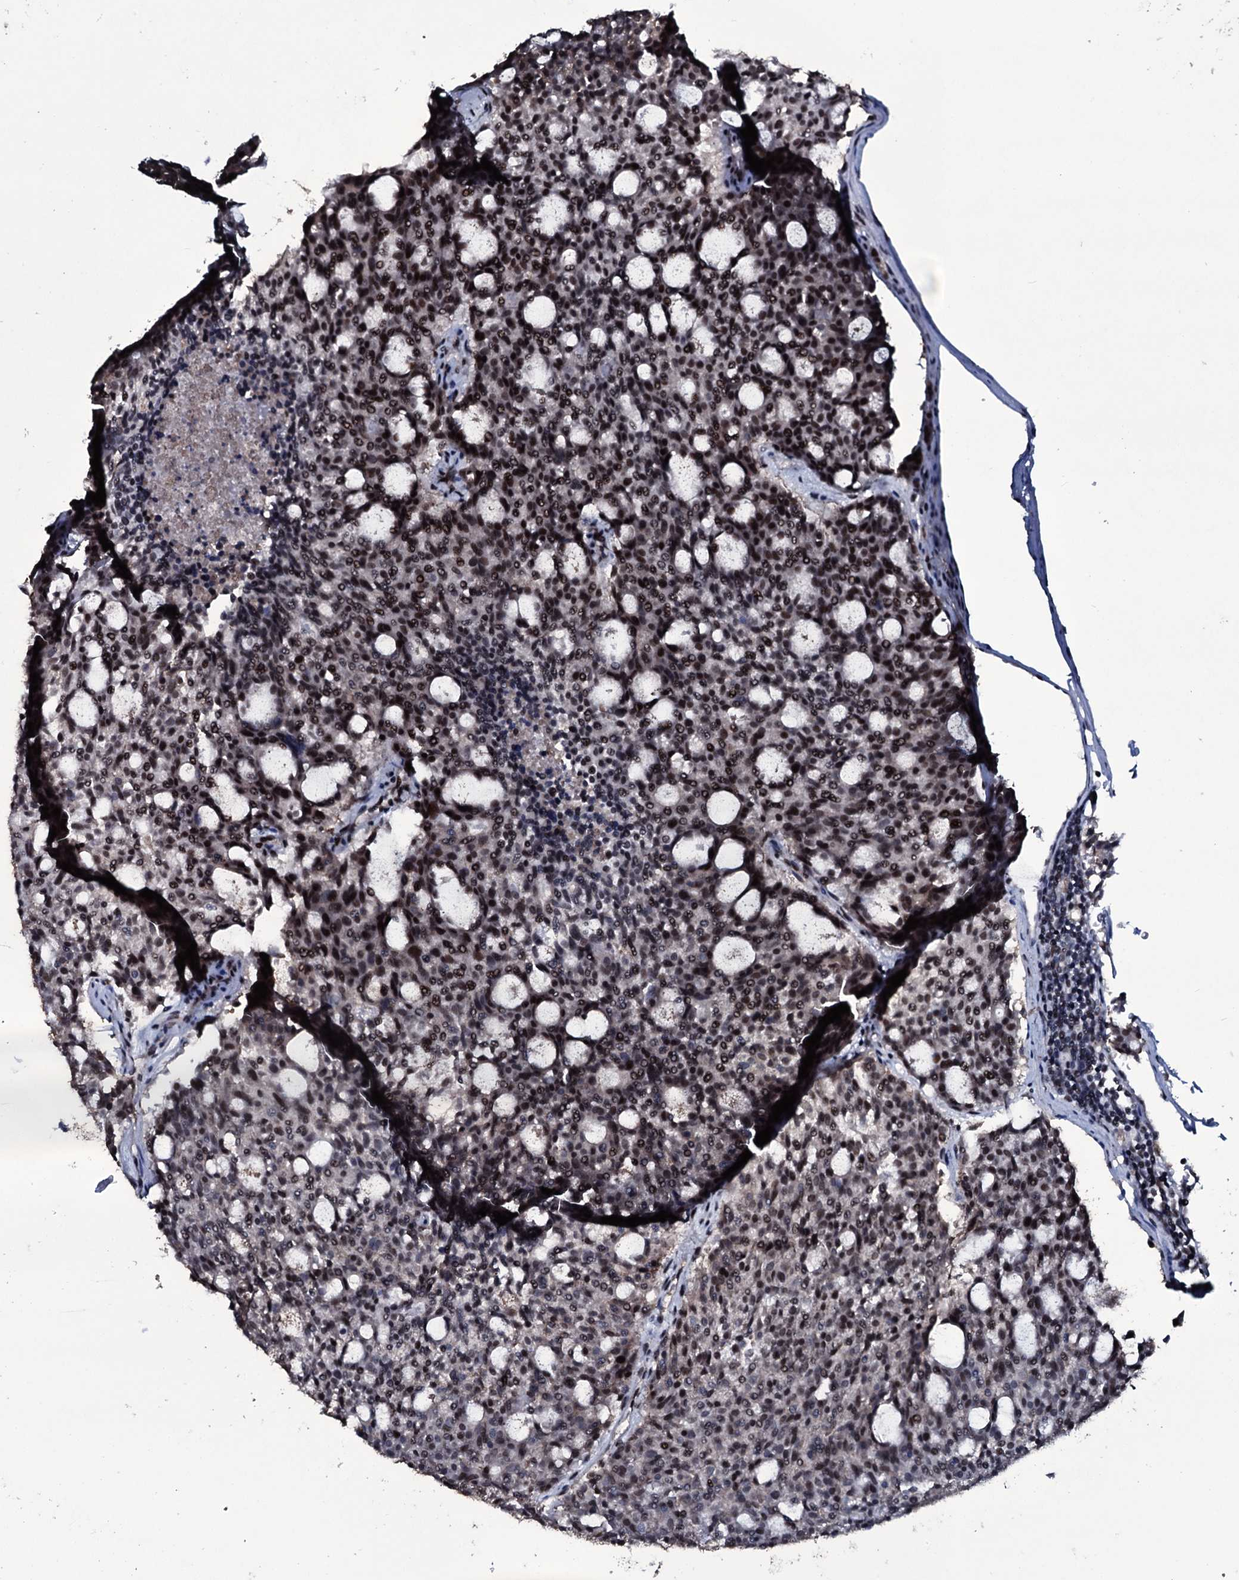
{"staining": {"intensity": "moderate", "quantity": ">75%", "location": "nuclear"}, "tissue": "carcinoid", "cell_type": "Tumor cells", "image_type": "cancer", "snomed": [{"axis": "morphology", "description": "Carcinoid, malignant, NOS"}, {"axis": "topography", "description": "Pancreas"}], "caption": "IHC (DAB (3,3'-diaminobenzidine)) staining of human carcinoid exhibits moderate nuclear protein staining in approximately >75% of tumor cells.", "gene": "ZMIZ2", "patient": {"sex": "female", "age": 54}}